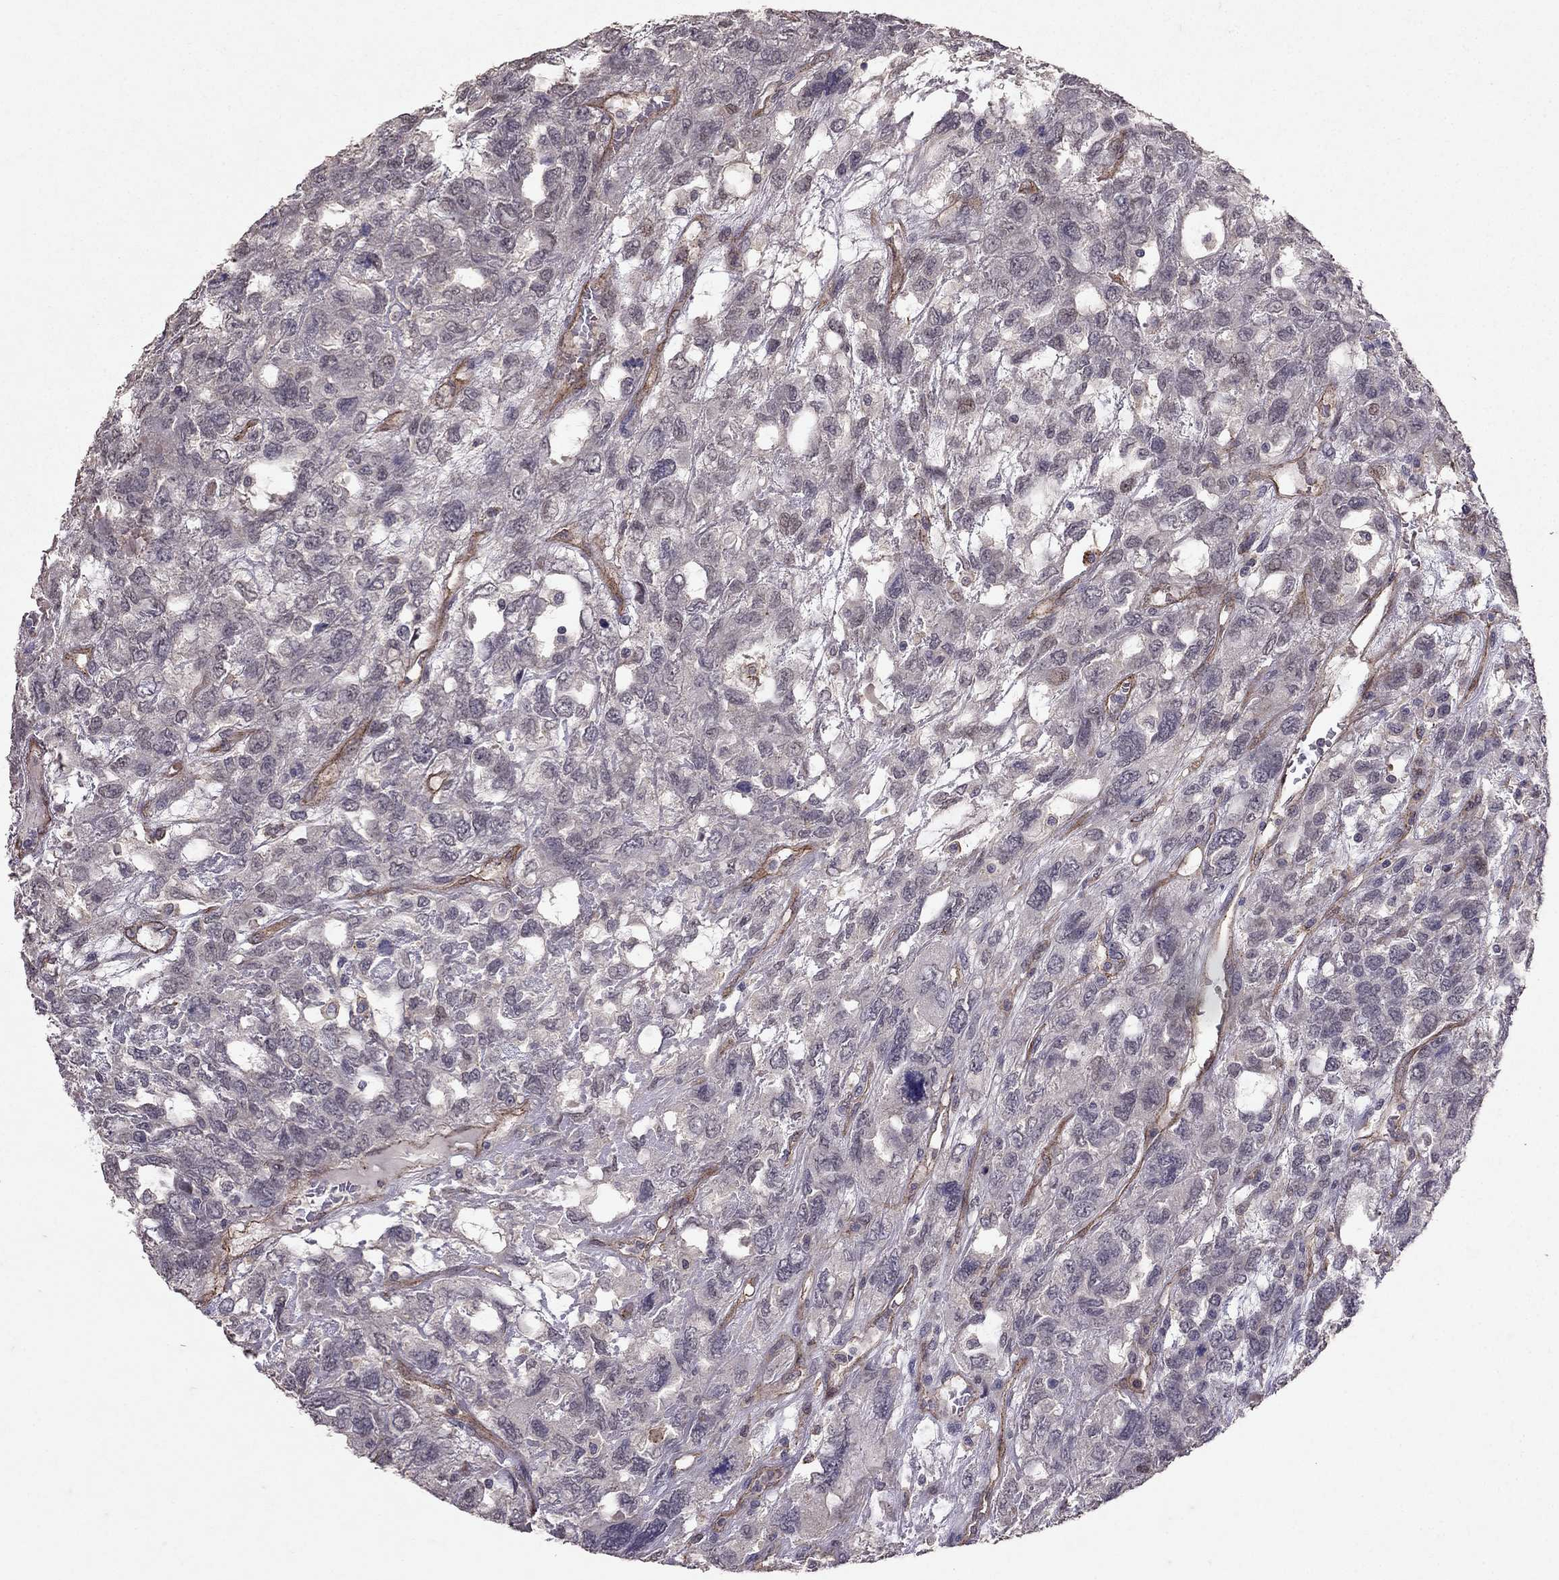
{"staining": {"intensity": "negative", "quantity": "none", "location": "none"}, "tissue": "testis cancer", "cell_type": "Tumor cells", "image_type": "cancer", "snomed": [{"axis": "morphology", "description": "Seminoma, NOS"}, {"axis": "topography", "description": "Testis"}], "caption": "Histopathology image shows no protein staining in tumor cells of seminoma (testis) tissue.", "gene": "RASIP1", "patient": {"sex": "male", "age": 52}}